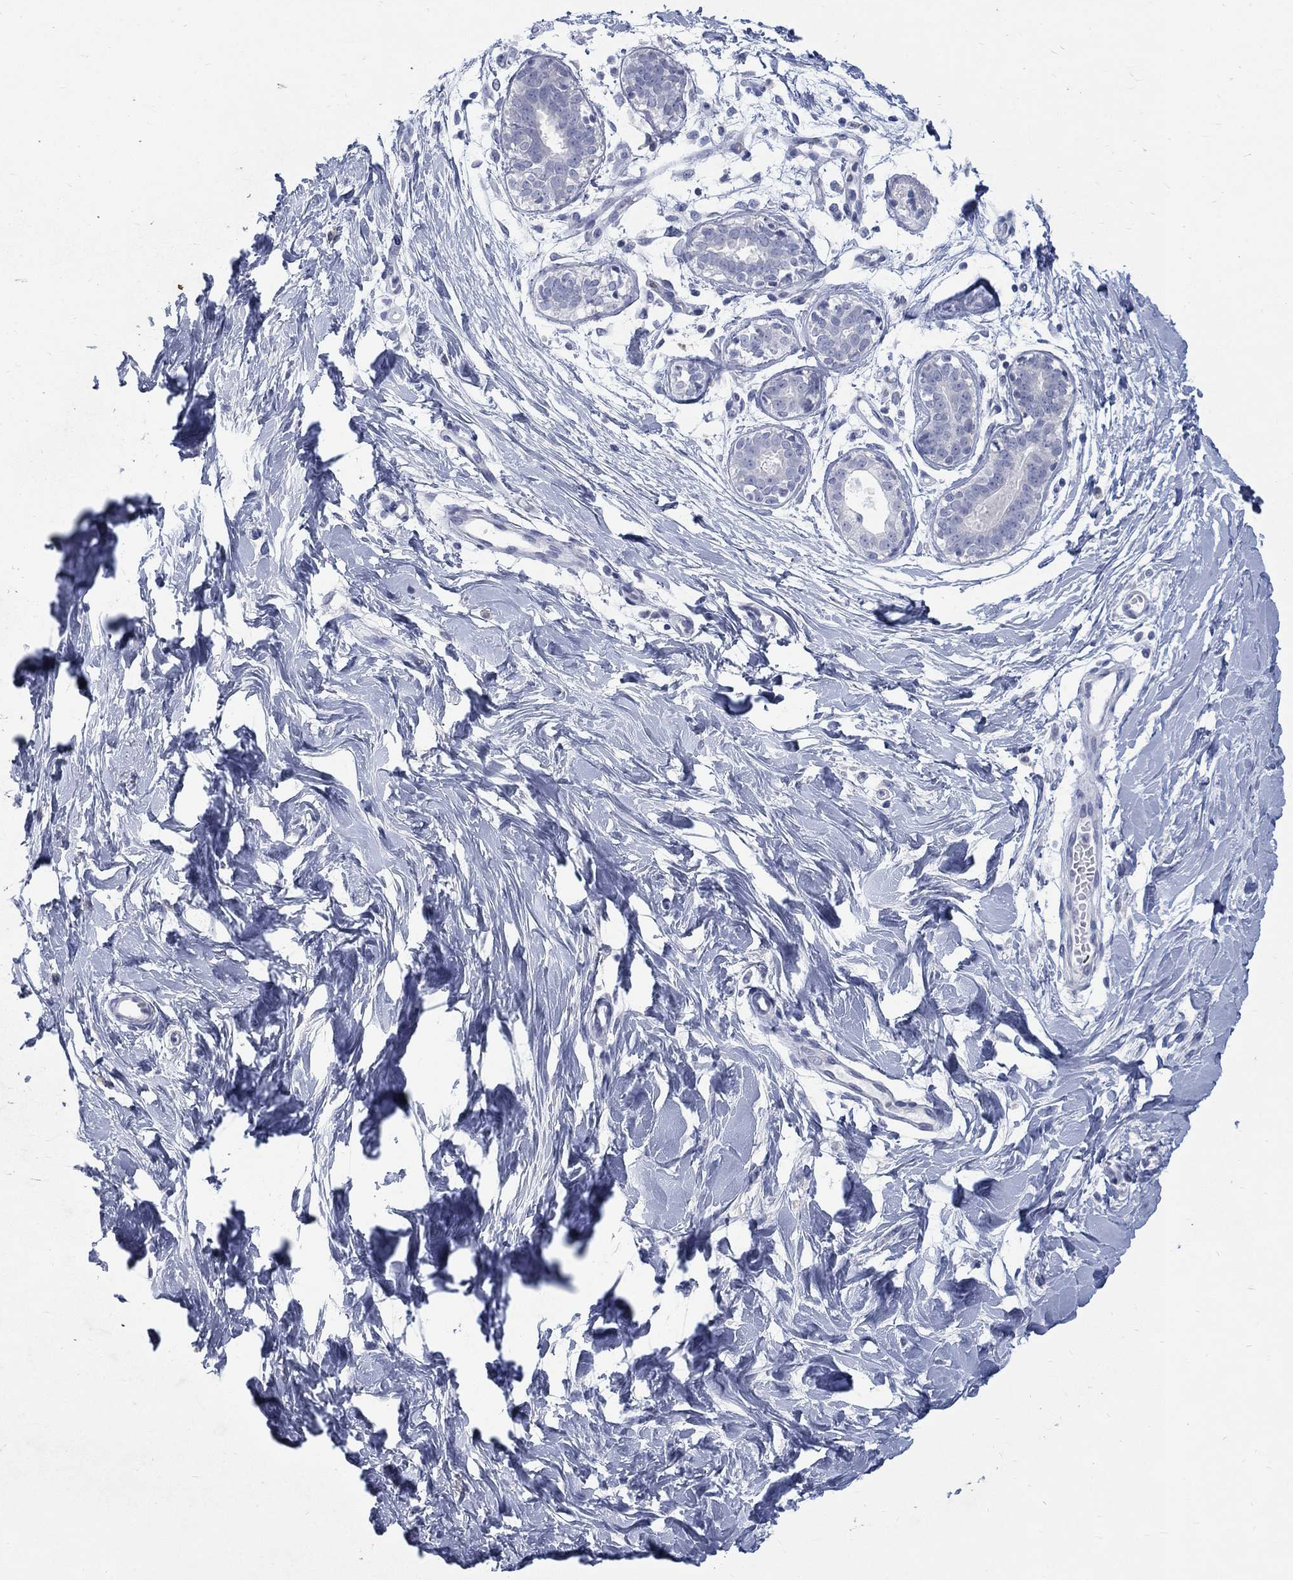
{"staining": {"intensity": "negative", "quantity": "none", "location": "none"}, "tissue": "breast", "cell_type": "Adipocytes", "image_type": "normal", "snomed": [{"axis": "morphology", "description": "Normal tissue, NOS"}, {"axis": "topography", "description": "Breast"}], "caption": "IHC micrograph of benign breast: human breast stained with DAB exhibits no significant protein staining in adipocytes.", "gene": "RFTN2", "patient": {"sex": "female", "age": 37}}